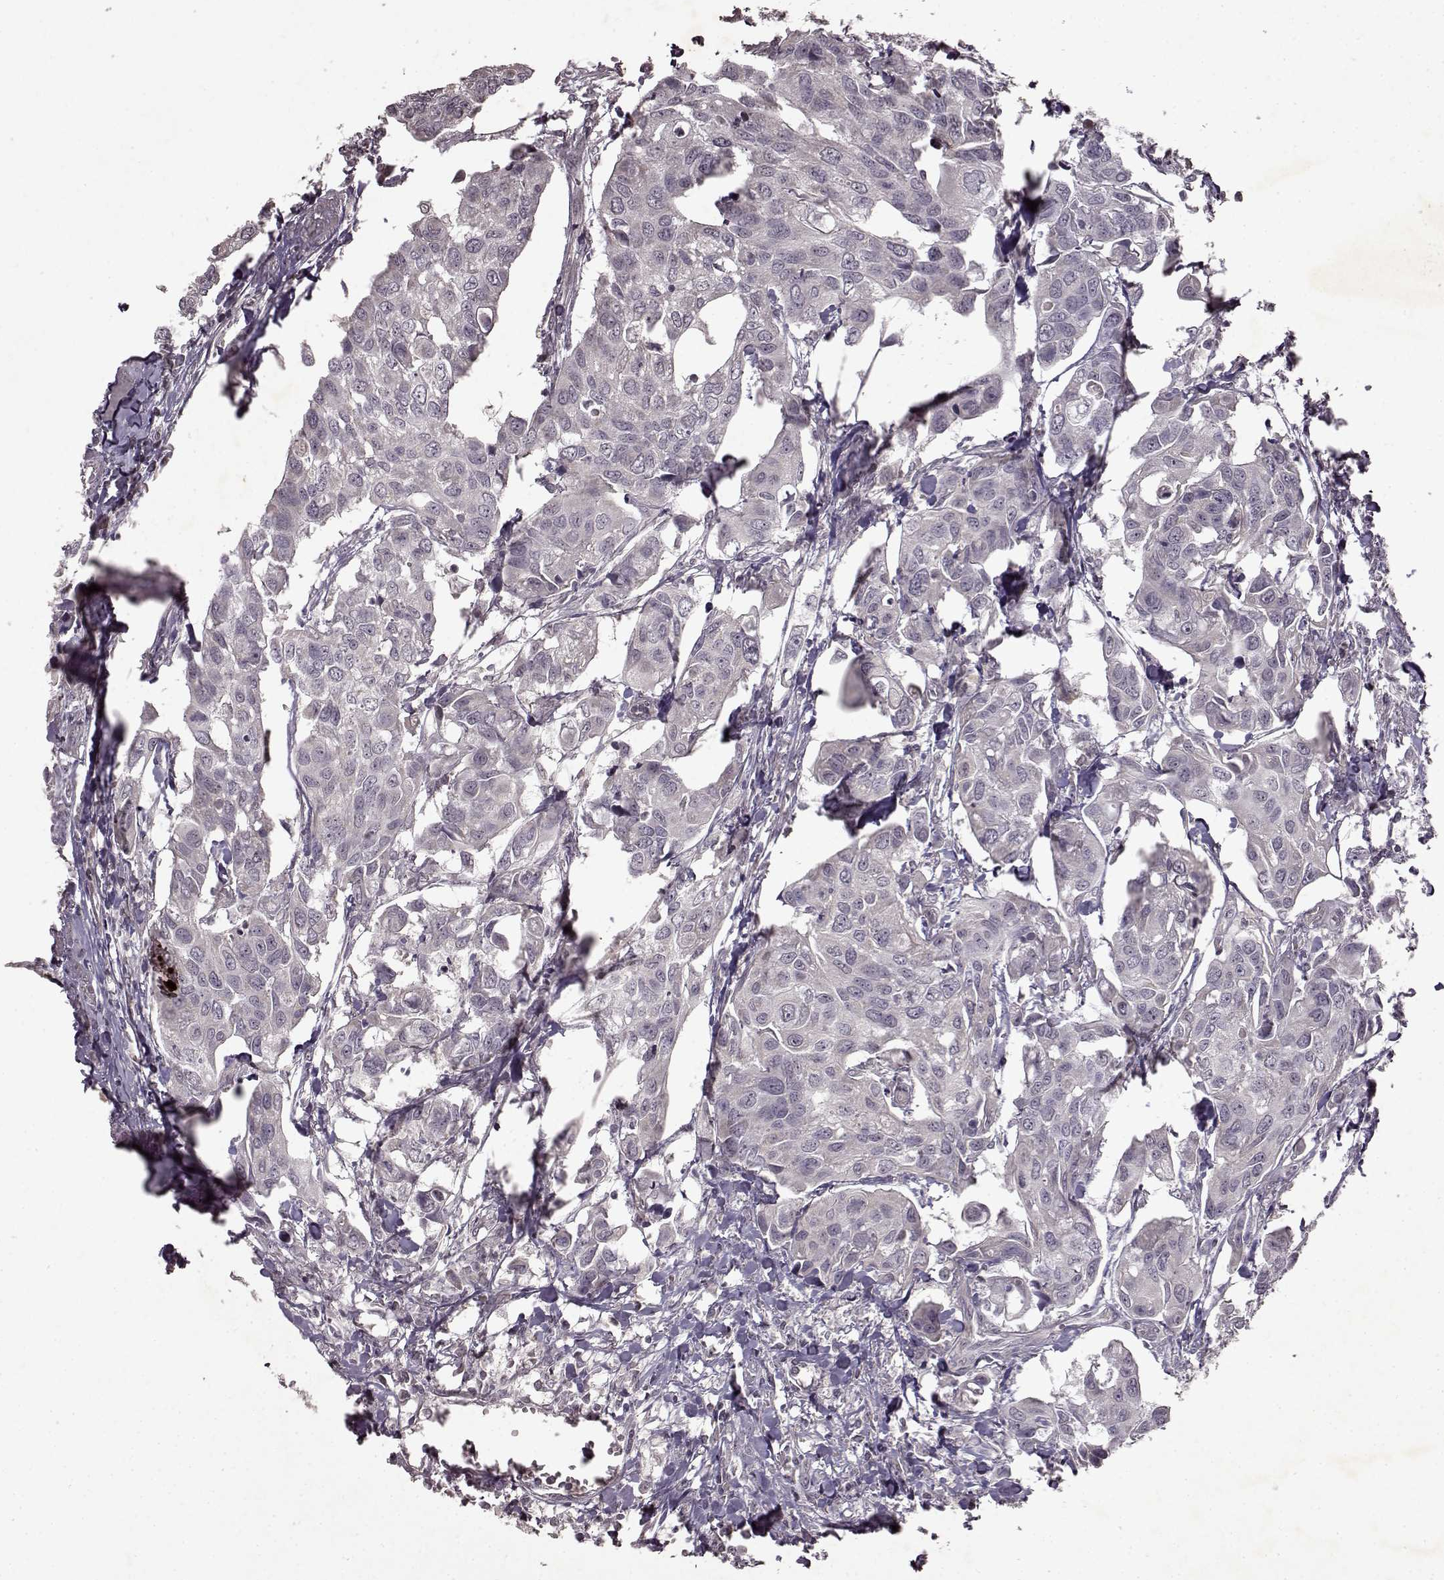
{"staining": {"intensity": "negative", "quantity": "none", "location": "none"}, "tissue": "urothelial cancer", "cell_type": "Tumor cells", "image_type": "cancer", "snomed": [{"axis": "morphology", "description": "Urothelial carcinoma, High grade"}, {"axis": "topography", "description": "Urinary bladder"}], "caption": "A histopathology image of urothelial carcinoma (high-grade) stained for a protein reveals no brown staining in tumor cells.", "gene": "LHB", "patient": {"sex": "male", "age": 60}}